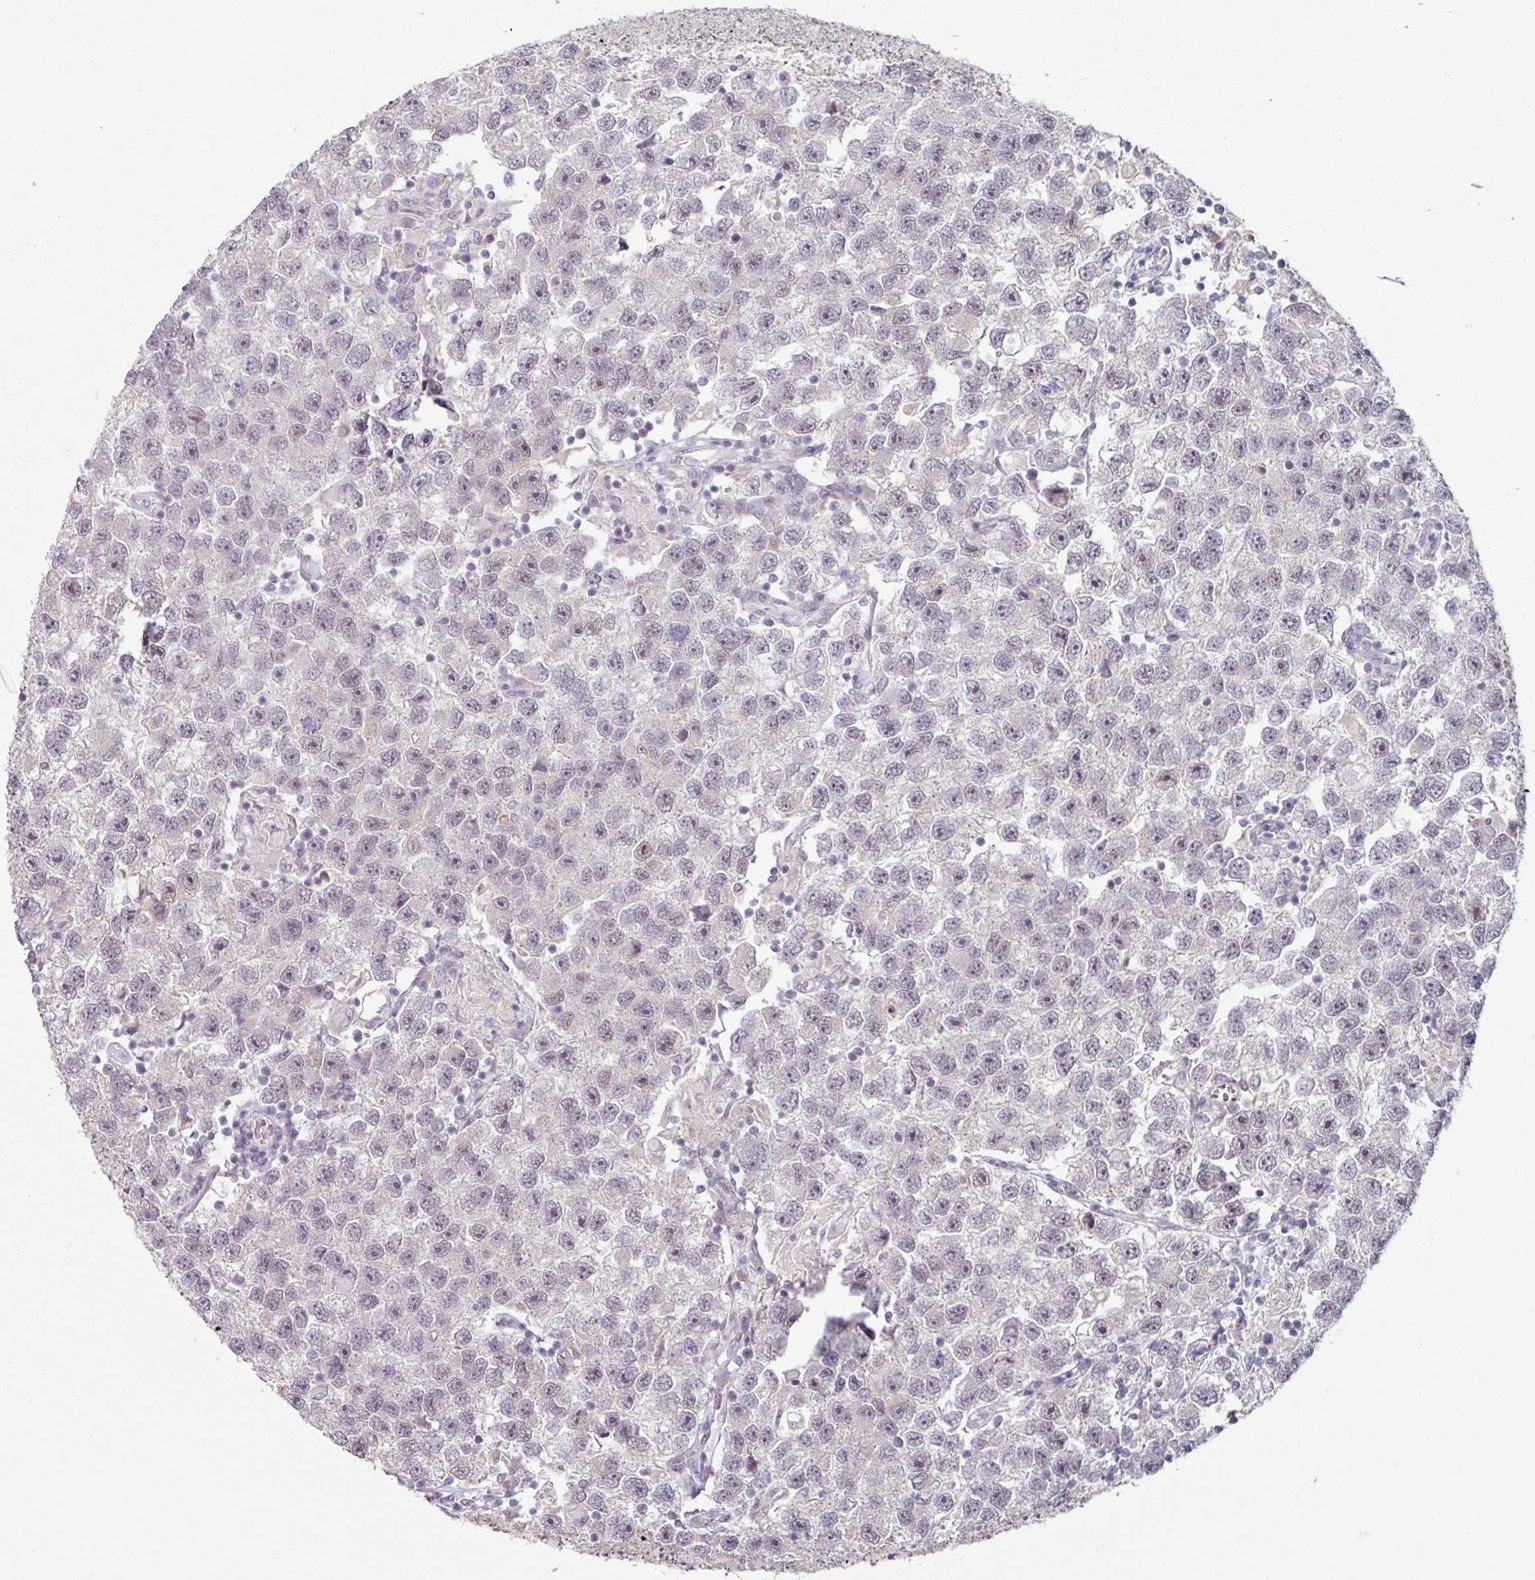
{"staining": {"intensity": "weak", "quantity": "<25%", "location": "nuclear"}, "tissue": "testis cancer", "cell_type": "Tumor cells", "image_type": "cancer", "snomed": [{"axis": "morphology", "description": "Seminoma, NOS"}, {"axis": "topography", "description": "Testis"}], "caption": "An immunohistochemistry photomicrograph of testis cancer (seminoma) is shown. There is no staining in tumor cells of testis cancer (seminoma). (Stains: DAB IHC with hematoxylin counter stain, Microscopy: brightfield microscopy at high magnification).", "gene": "ELK1", "patient": {"sex": "male", "age": 26}}